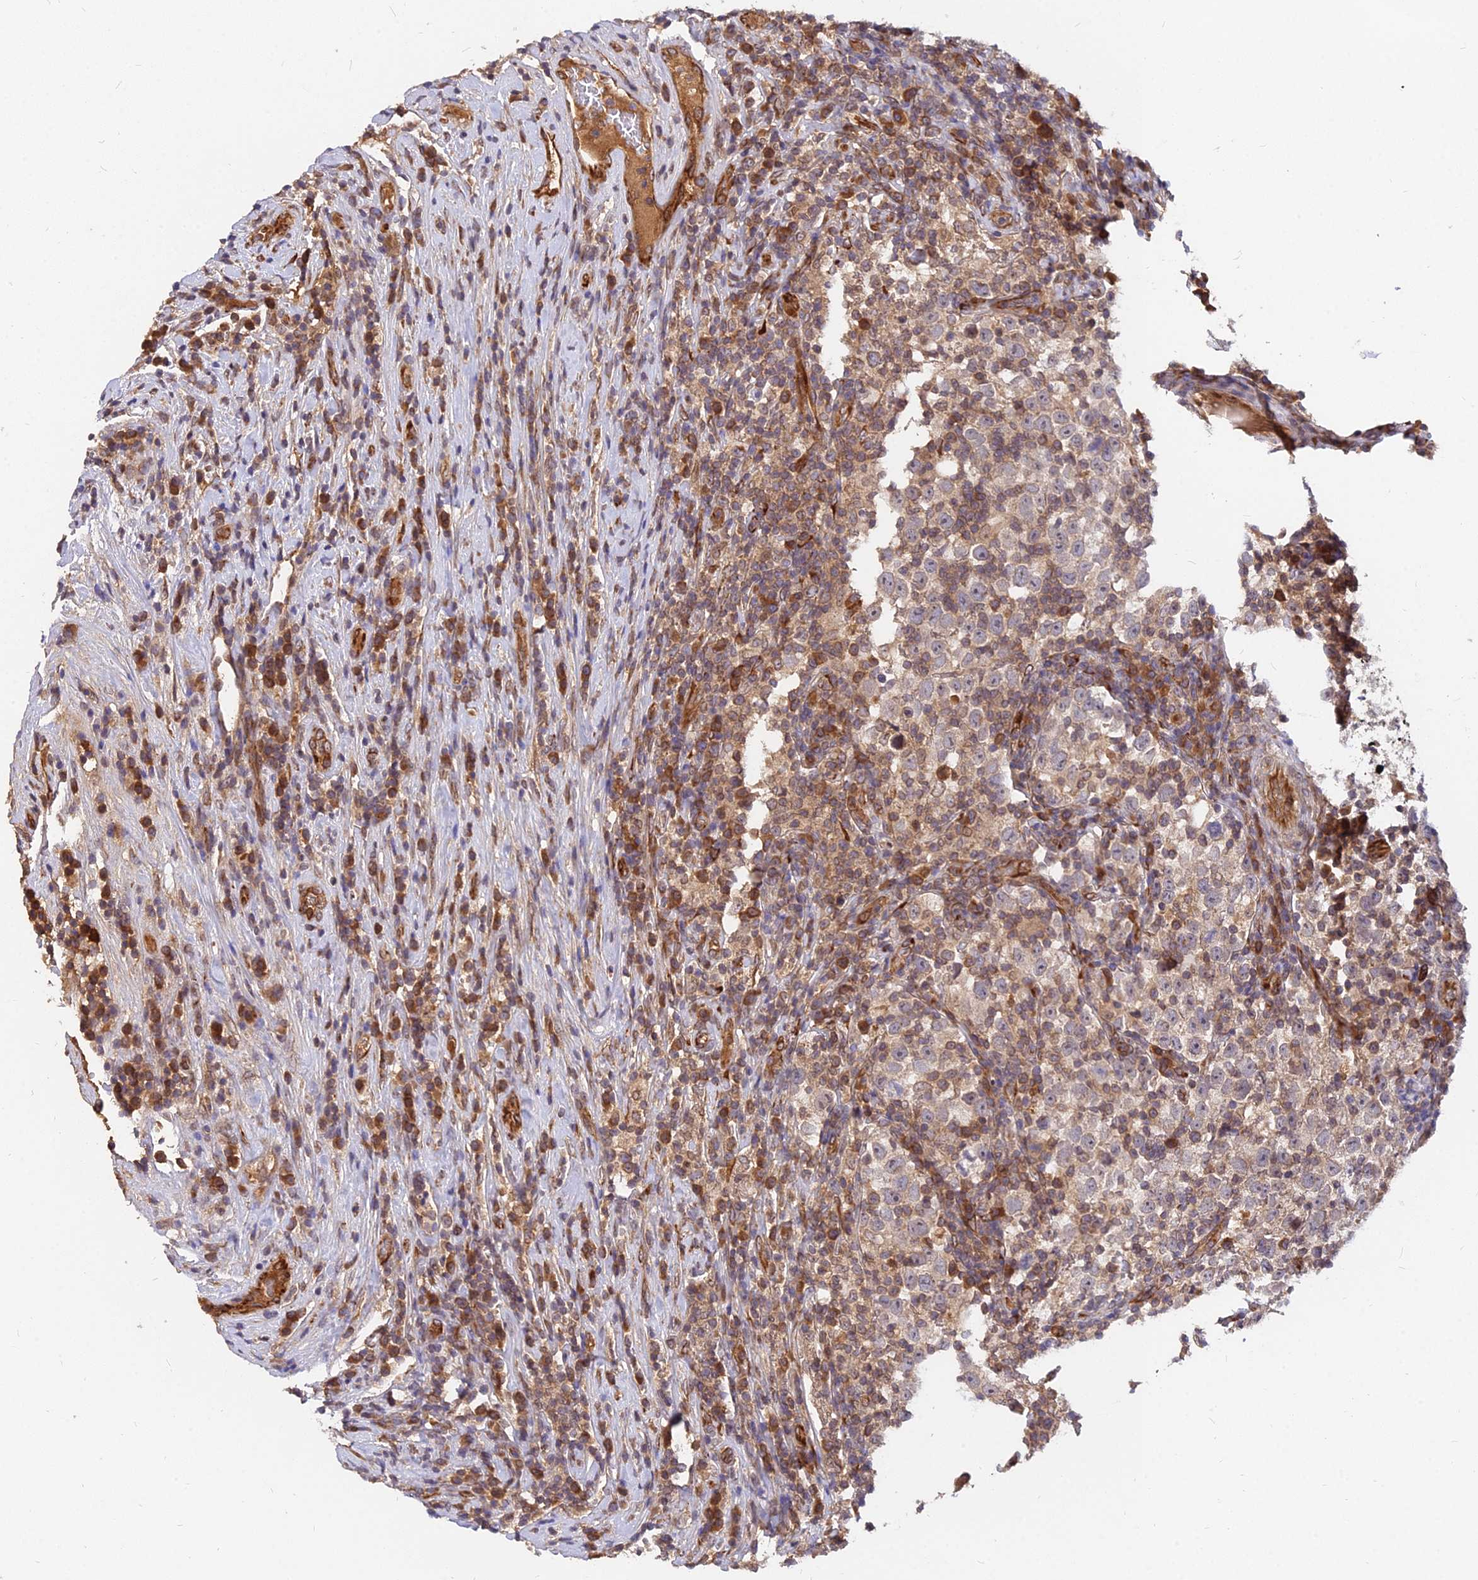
{"staining": {"intensity": "weak", "quantity": "25%-75%", "location": "cytoplasmic/membranous"}, "tissue": "testis cancer", "cell_type": "Tumor cells", "image_type": "cancer", "snomed": [{"axis": "morphology", "description": "Normal tissue, NOS"}, {"axis": "morphology", "description": "Seminoma, NOS"}, {"axis": "topography", "description": "Testis"}], "caption": "Tumor cells demonstrate low levels of weak cytoplasmic/membranous positivity in about 25%-75% of cells in testis cancer (seminoma).", "gene": "PDE4D", "patient": {"sex": "male", "age": 43}}